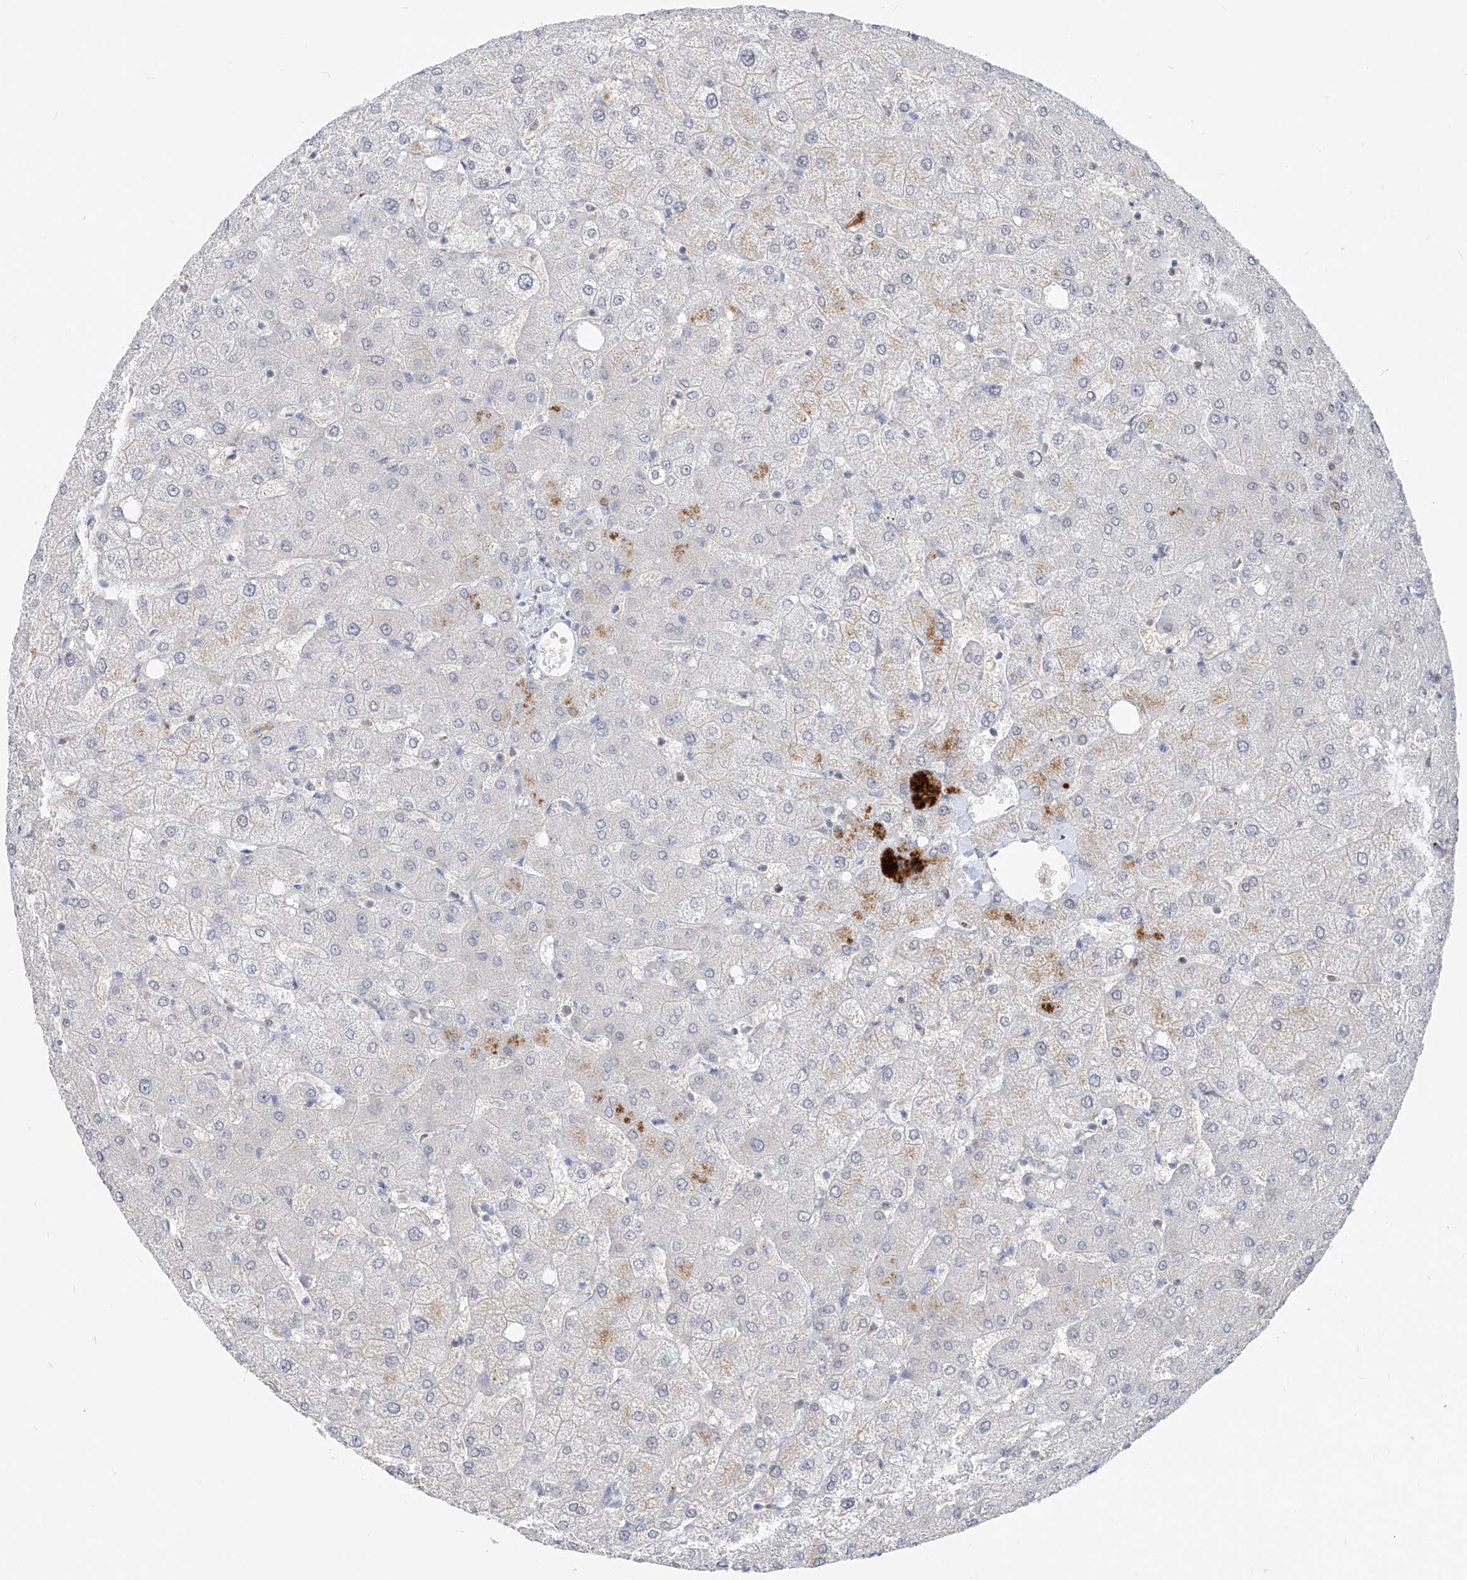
{"staining": {"intensity": "negative", "quantity": "none", "location": "none"}, "tissue": "liver", "cell_type": "Cholangiocytes", "image_type": "normal", "snomed": [{"axis": "morphology", "description": "Normal tissue, NOS"}, {"axis": "topography", "description": "Liver"}], "caption": "Liver was stained to show a protein in brown. There is no significant positivity in cholangiocytes. (DAB immunohistochemistry, high magnification).", "gene": "UFL1", "patient": {"sex": "female", "age": 54}}